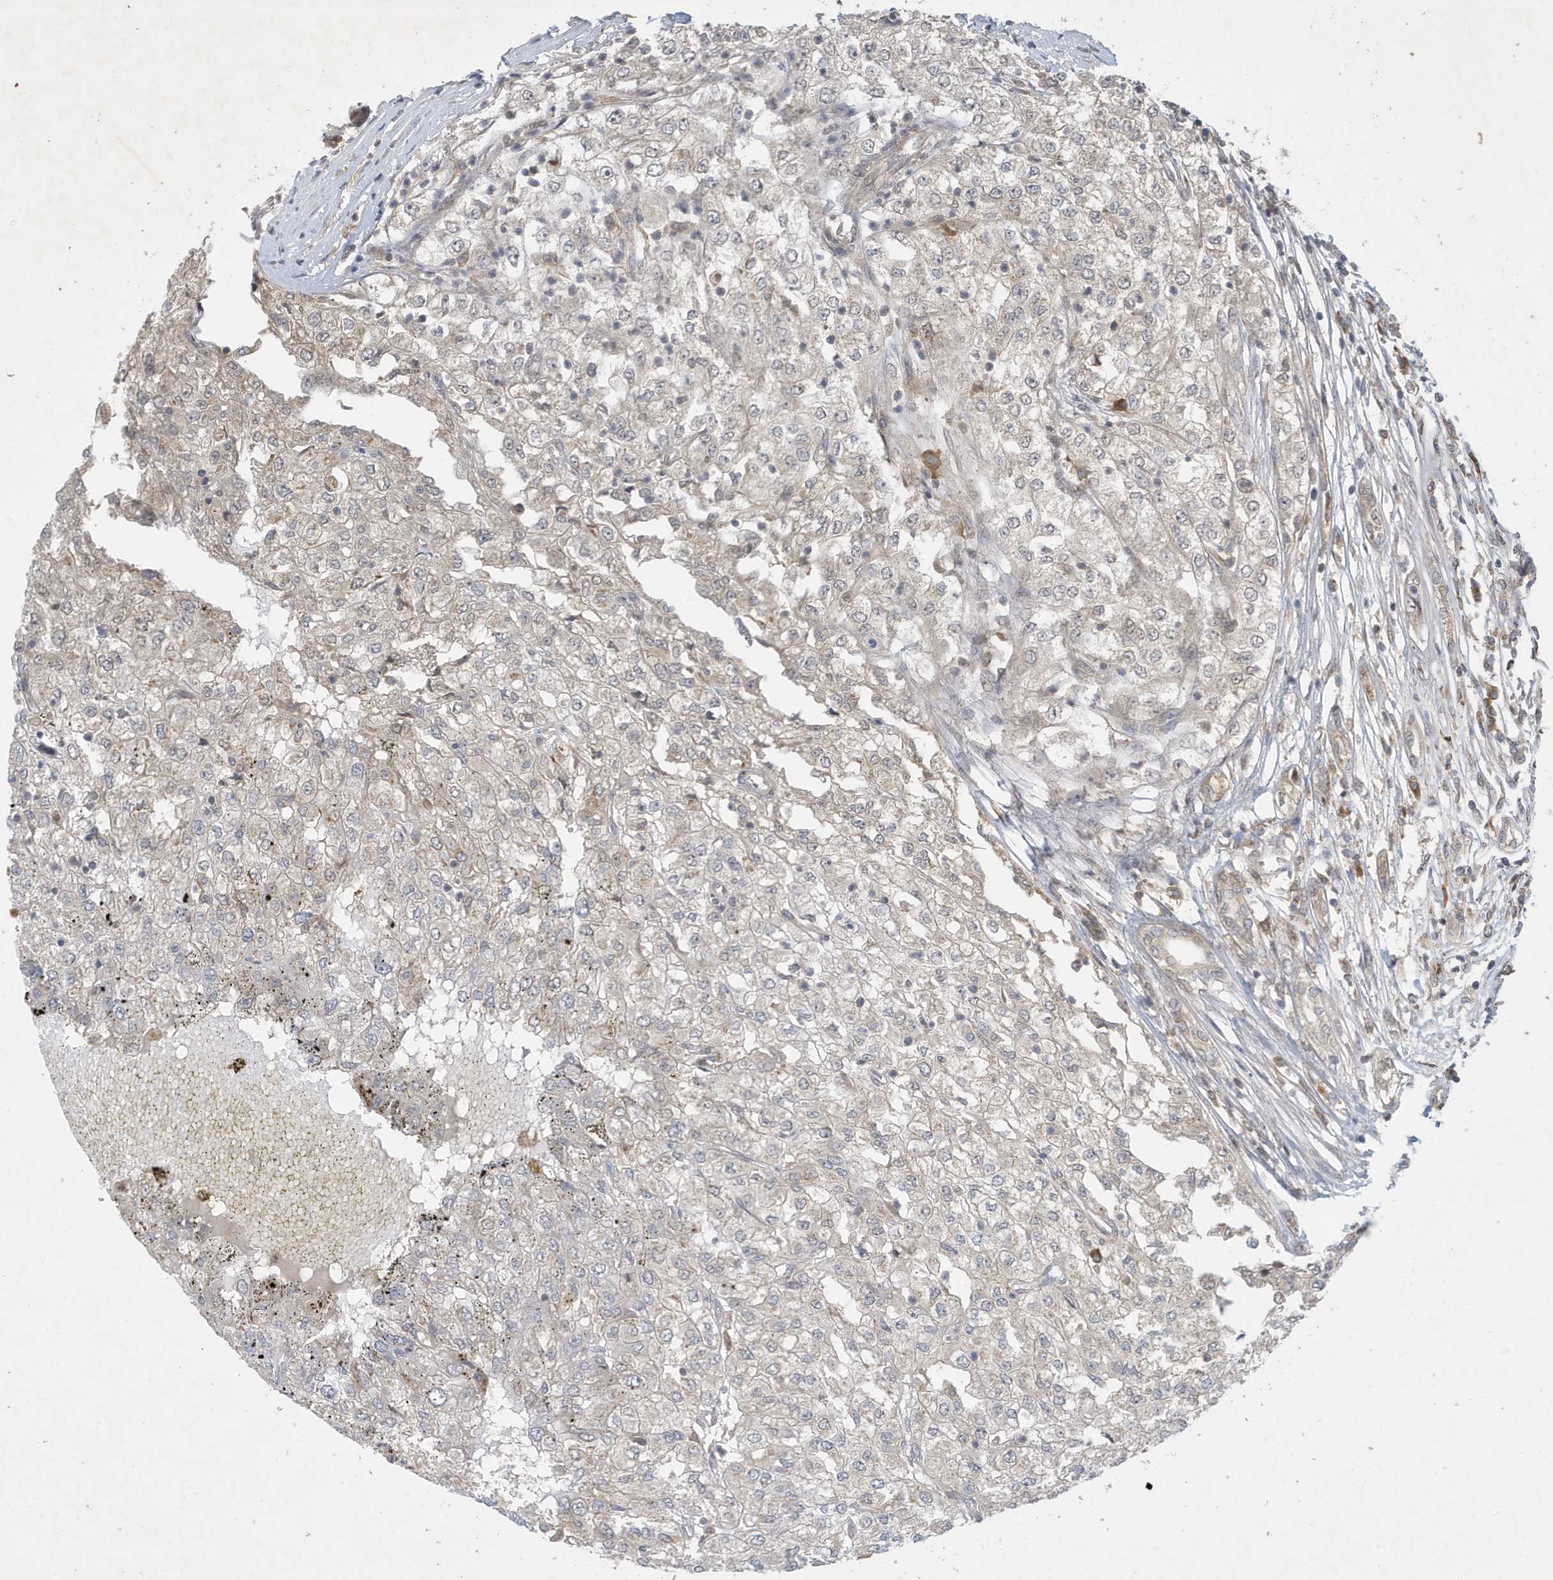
{"staining": {"intensity": "negative", "quantity": "none", "location": "none"}, "tissue": "renal cancer", "cell_type": "Tumor cells", "image_type": "cancer", "snomed": [{"axis": "morphology", "description": "Adenocarcinoma, NOS"}, {"axis": "topography", "description": "Kidney"}], "caption": "Renal cancer (adenocarcinoma) was stained to show a protein in brown. There is no significant expression in tumor cells.", "gene": "STX10", "patient": {"sex": "female", "age": 54}}